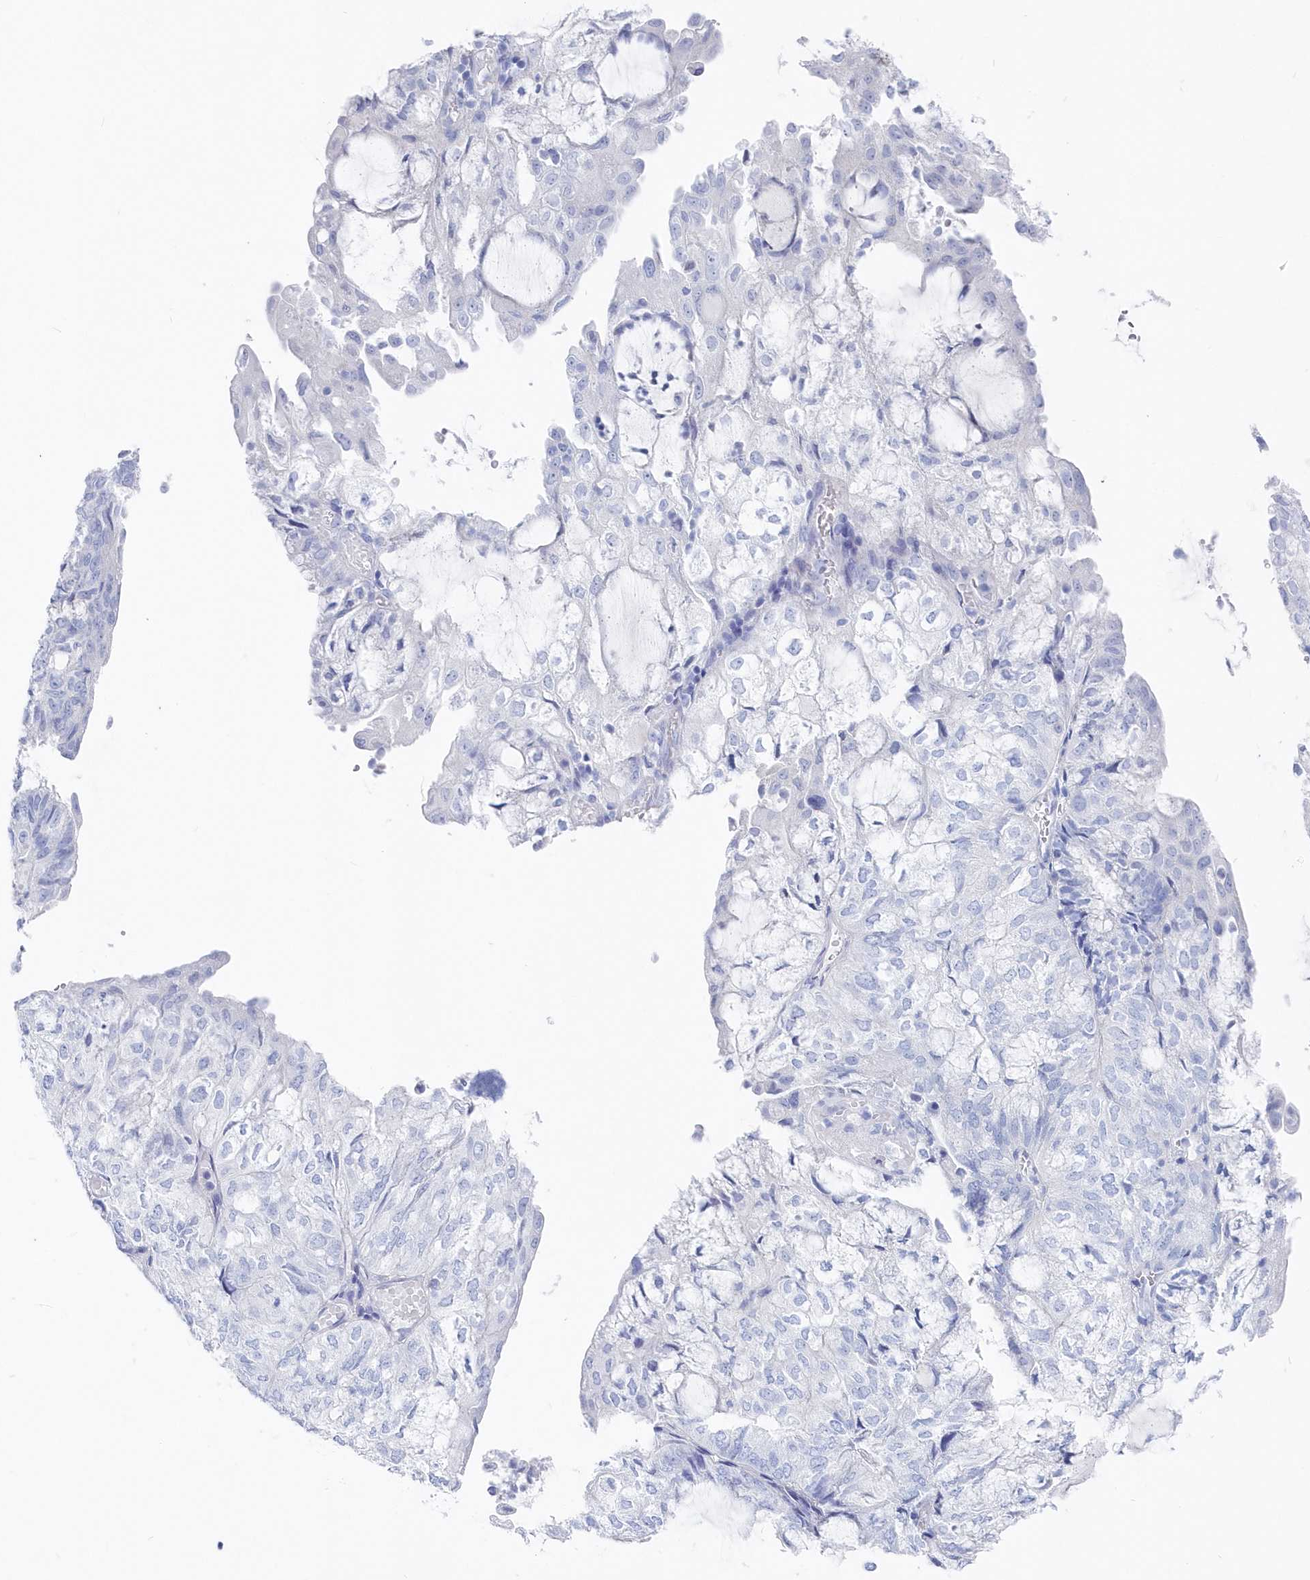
{"staining": {"intensity": "negative", "quantity": "none", "location": "none"}, "tissue": "endometrial cancer", "cell_type": "Tumor cells", "image_type": "cancer", "snomed": [{"axis": "morphology", "description": "Adenocarcinoma, NOS"}, {"axis": "topography", "description": "Endometrium"}], "caption": "This is an immunohistochemistry (IHC) micrograph of human adenocarcinoma (endometrial). There is no expression in tumor cells.", "gene": "CSNK1G2", "patient": {"sex": "female", "age": 81}}